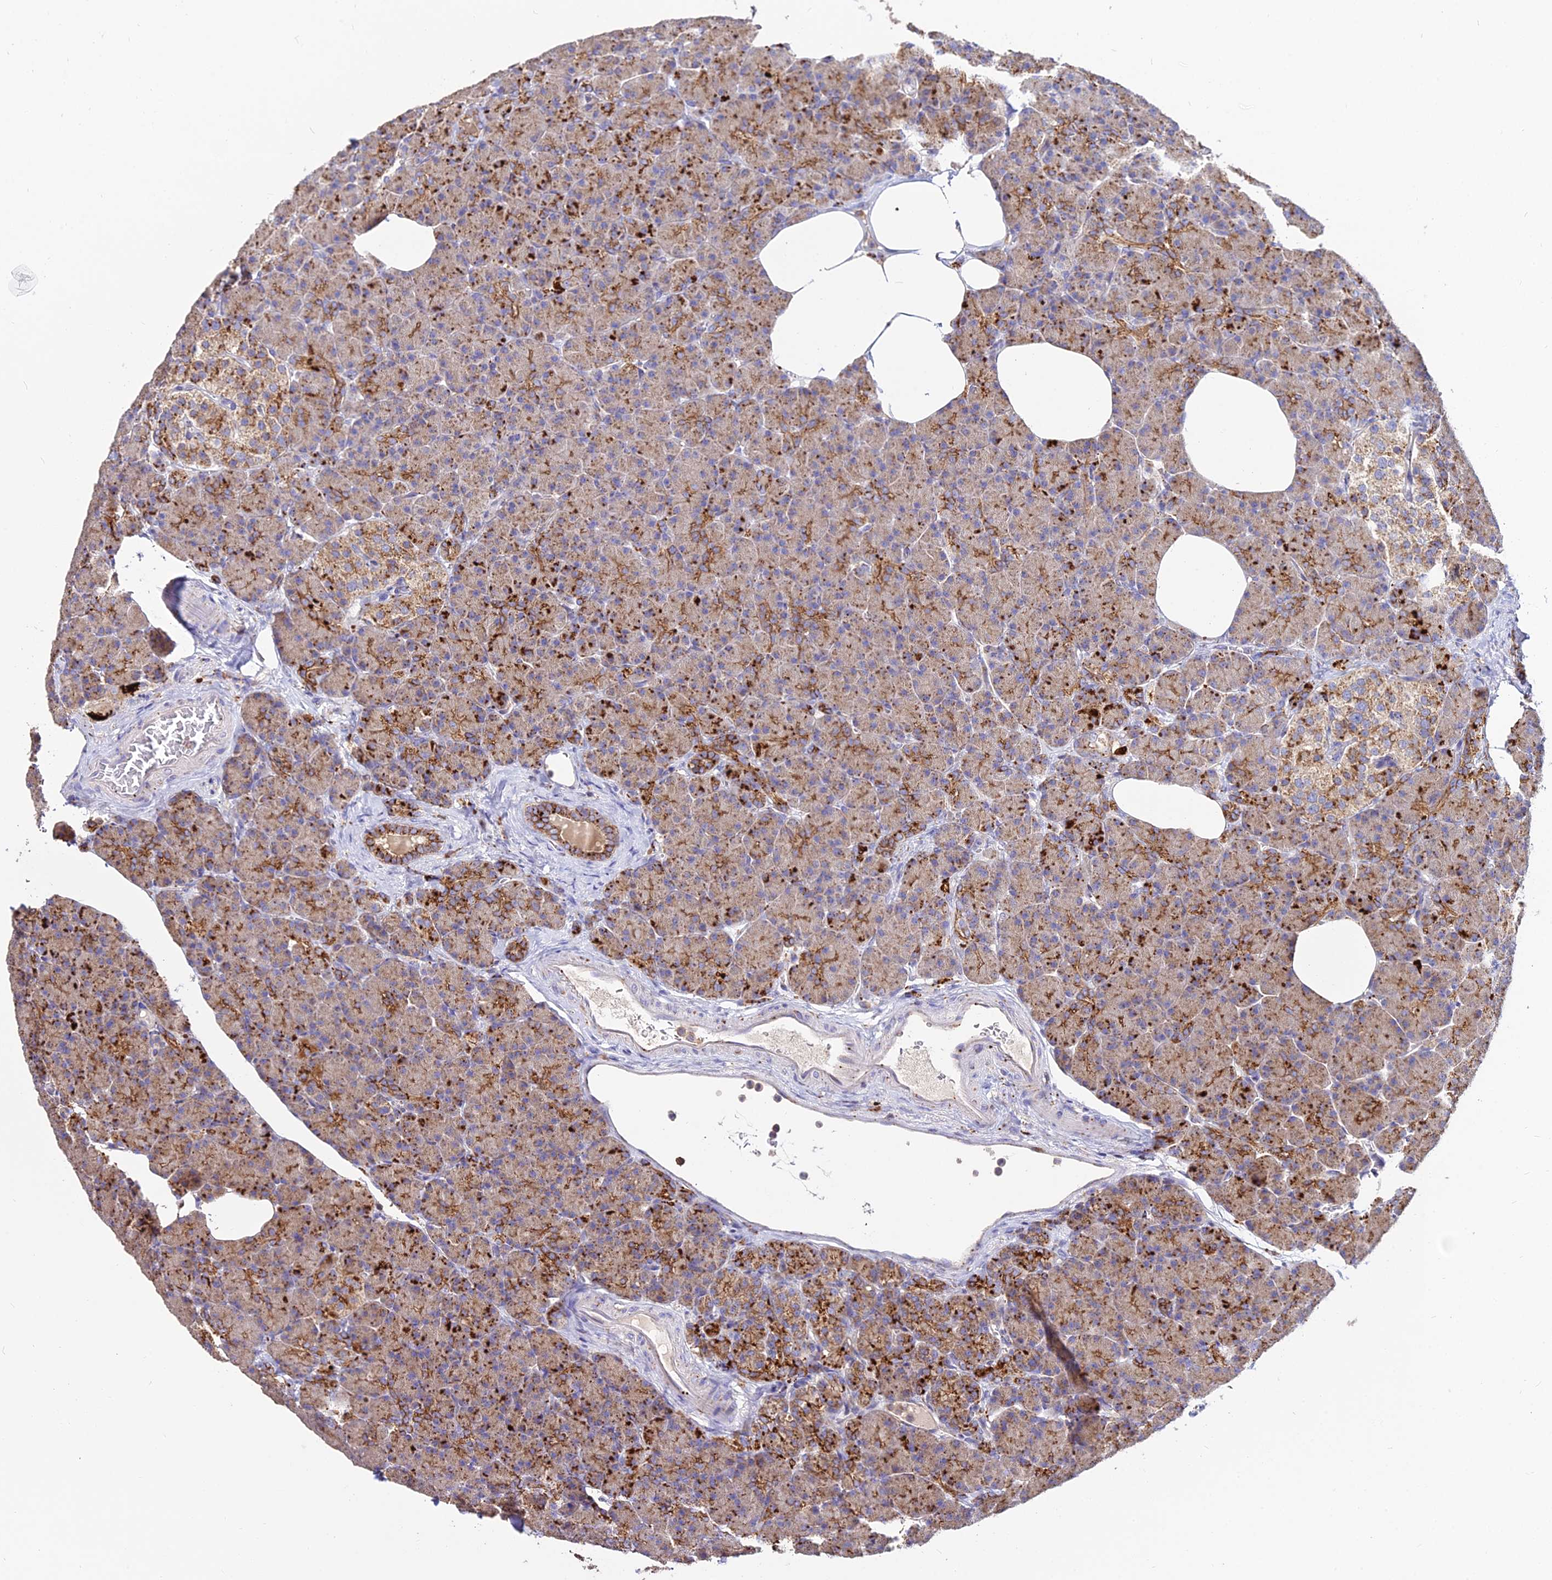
{"staining": {"intensity": "strong", "quantity": ">75%", "location": "cytoplasmic/membranous"}, "tissue": "pancreas", "cell_type": "Exocrine glandular cells", "image_type": "normal", "snomed": [{"axis": "morphology", "description": "Normal tissue, NOS"}, {"axis": "topography", "description": "Pancreas"}], "caption": "IHC histopathology image of normal pancreas: pancreas stained using IHC displays high levels of strong protein expression localized specifically in the cytoplasmic/membranous of exocrine glandular cells, appearing as a cytoplasmic/membranous brown color.", "gene": "PNLIPRP3", "patient": {"sex": "female", "age": 43}}